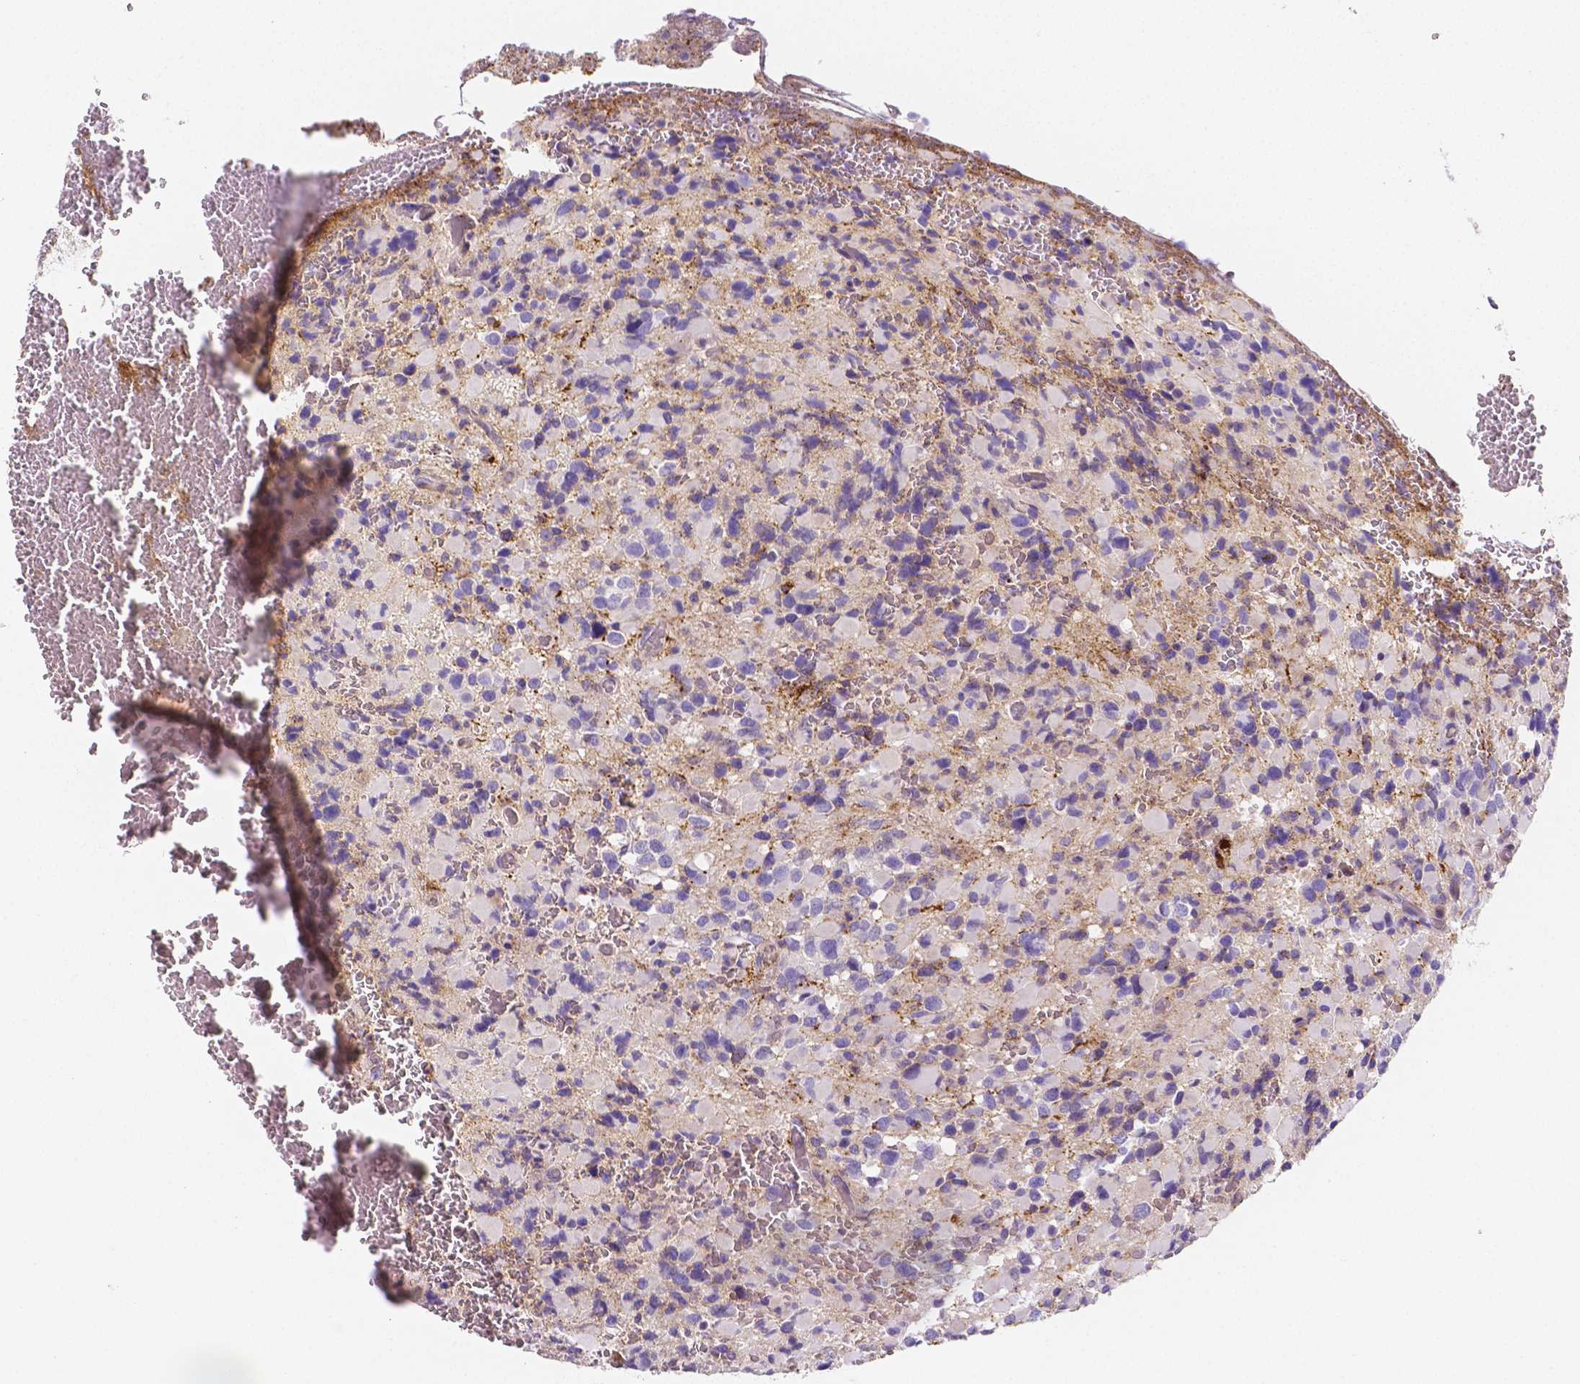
{"staining": {"intensity": "negative", "quantity": "none", "location": "none"}, "tissue": "glioma", "cell_type": "Tumor cells", "image_type": "cancer", "snomed": [{"axis": "morphology", "description": "Glioma, malignant, High grade"}, {"axis": "topography", "description": "Brain"}], "caption": "This is an immunohistochemistry (IHC) histopathology image of human glioma. There is no staining in tumor cells.", "gene": "GABRD", "patient": {"sex": "female", "age": 40}}